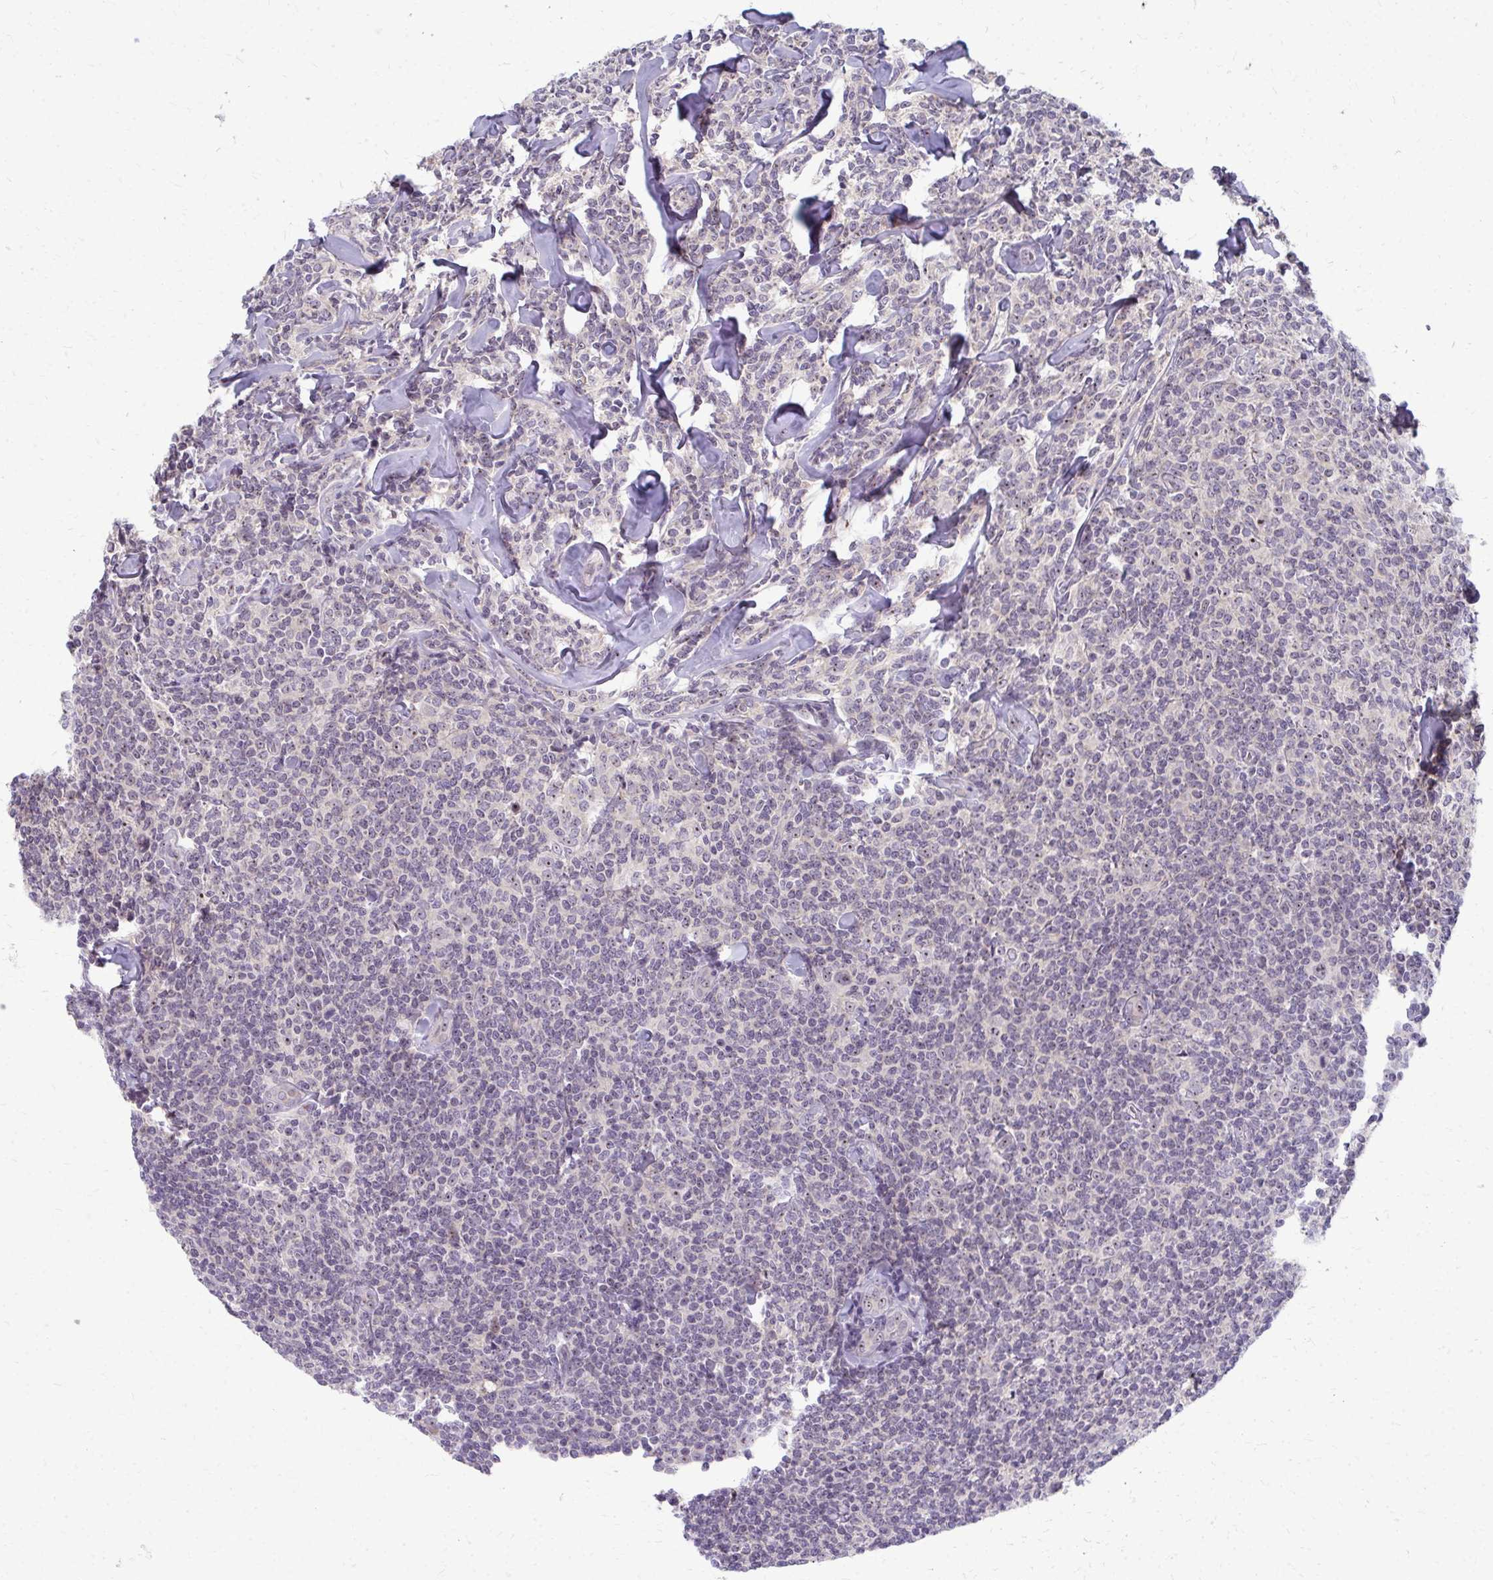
{"staining": {"intensity": "weak", "quantity": "25%-75%", "location": "nuclear"}, "tissue": "lymphoma", "cell_type": "Tumor cells", "image_type": "cancer", "snomed": [{"axis": "morphology", "description": "Malignant lymphoma, non-Hodgkin's type, Low grade"}, {"axis": "topography", "description": "Lymph node"}], "caption": "High-power microscopy captured an immunohistochemistry (IHC) photomicrograph of malignant lymphoma, non-Hodgkin's type (low-grade), revealing weak nuclear staining in approximately 25%-75% of tumor cells.", "gene": "NUDT16", "patient": {"sex": "female", "age": 56}}